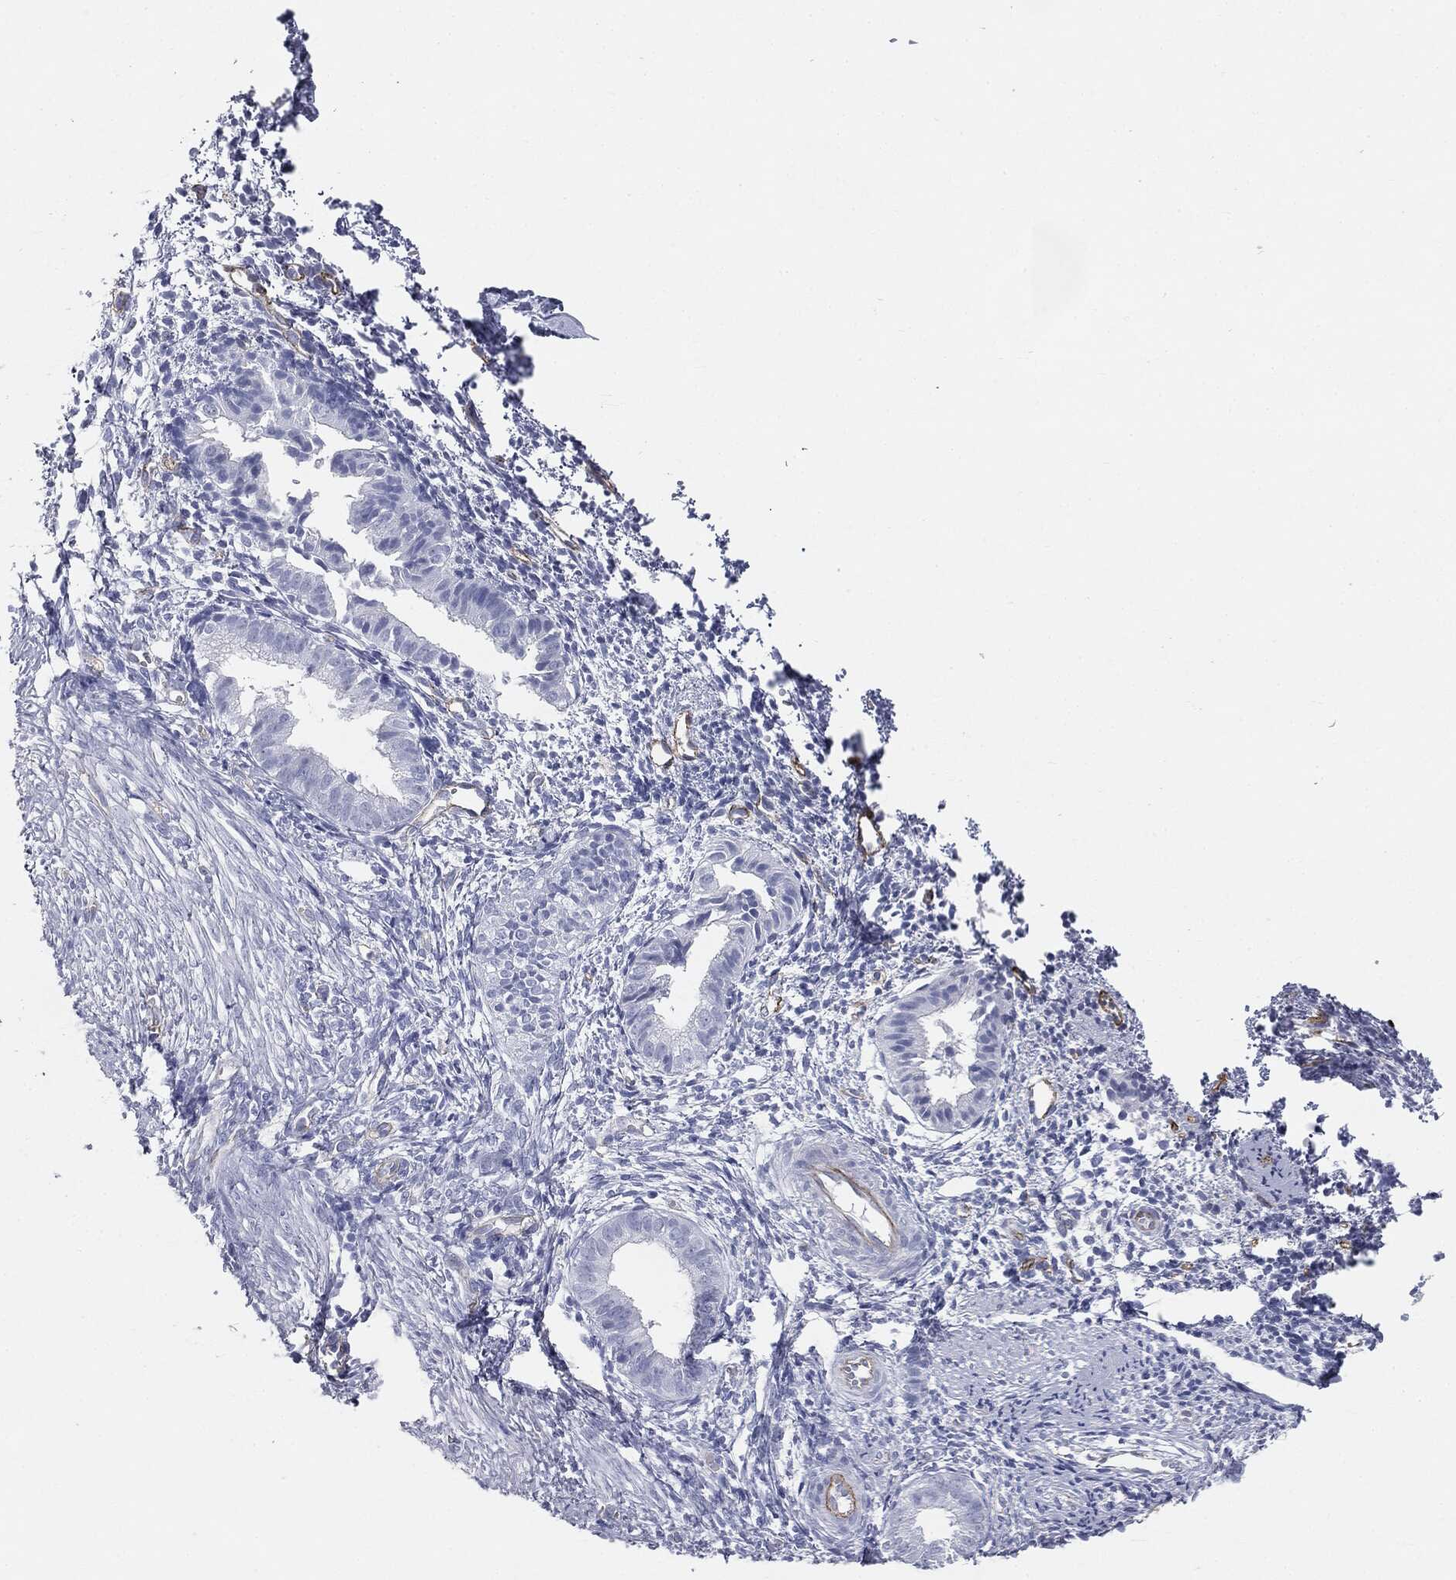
{"staining": {"intensity": "negative", "quantity": "none", "location": "none"}, "tissue": "endometrium", "cell_type": "Cells in endometrial stroma", "image_type": "normal", "snomed": [{"axis": "morphology", "description": "Normal tissue, NOS"}, {"axis": "topography", "description": "Endometrium"}], "caption": "Cells in endometrial stroma show no significant protein staining in benign endometrium. Brightfield microscopy of immunohistochemistry stained with DAB (3,3'-diaminobenzidine) (brown) and hematoxylin (blue), captured at high magnification.", "gene": "MUC5AC", "patient": {"sex": "female", "age": 47}}